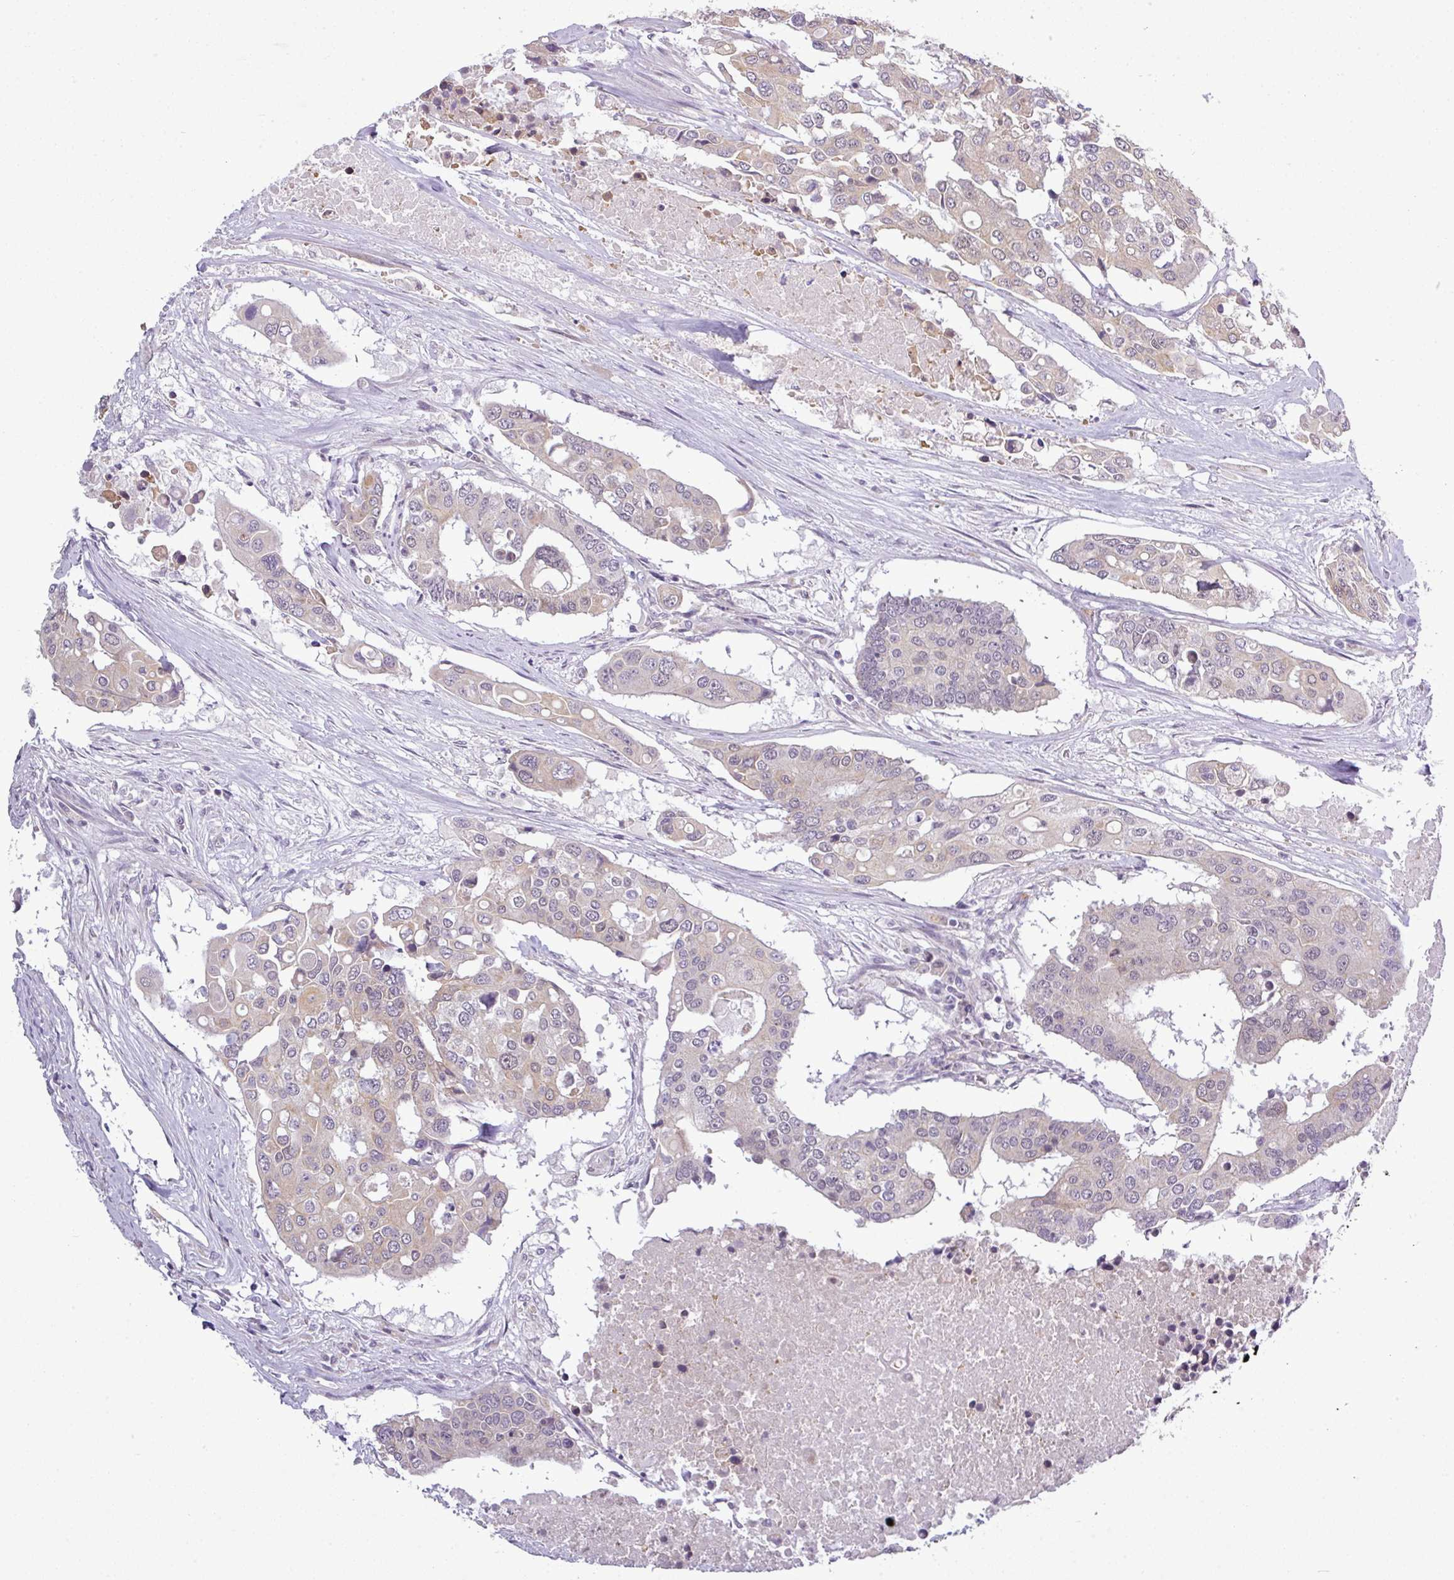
{"staining": {"intensity": "negative", "quantity": "none", "location": "none"}, "tissue": "colorectal cancer", "cell_type": "Tumor cells", "image_type": "cancer", "snomed": [{"axis": "morphology", "description": "Adenocarcinoma, NOS"}, {"axis": "topography", "description": "Colon"}], "caption": "This image is of colorectal adenocarcinoma stained with immunohistochemistry to label a protein in brown with the nuclei are counter-stained blue. There is no positivity in tumor cells. (Stains: DAB IHC with hematoxylin counter stain, Microscopy: brightfield microscopy at high magnification).", "gene": "ZNF217", "patient": {"sex": "male", "age": 77}}